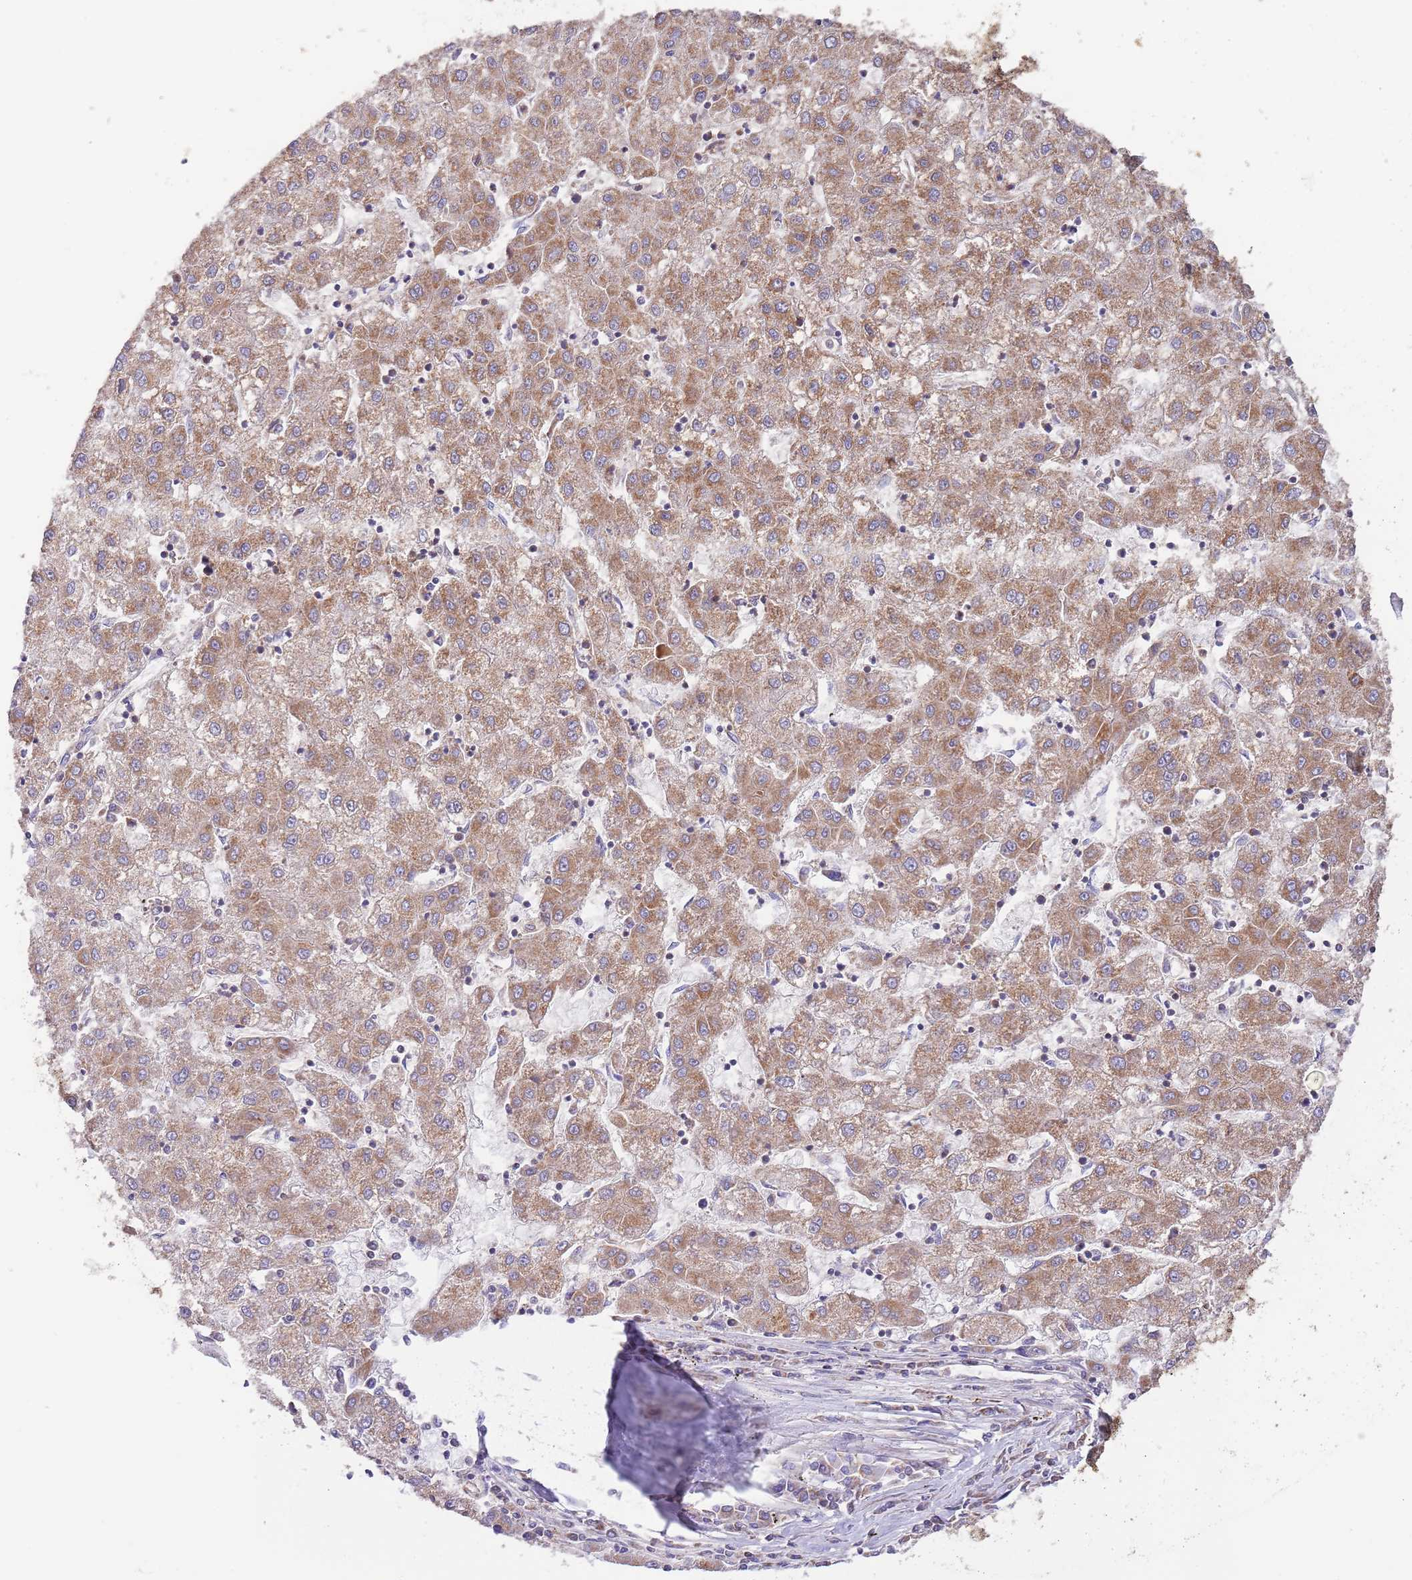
{"staining": {"intensity": "moderate", "quantity": ">75%", "location": "cytoplasmic/membranous"}, "tissue": "liver cancer", "cell_type": "Tumor cells", "image_type": "cancer", "snomed": [{"axis": "morphology", "description": "Carcinoma, Hepatocellular, NOS"}, {"axis": "topography", "description": "Liver"}], "caption": "This is an image of immunohistochemistry (IHC) staining of liver cancer (hepatocellular carcinoma), which shows moderate positivity in the cytoplasmic/membranous of tumor cells.", "gene": "DNAJA3", "patient": {"sex": "male", "age": 72}}